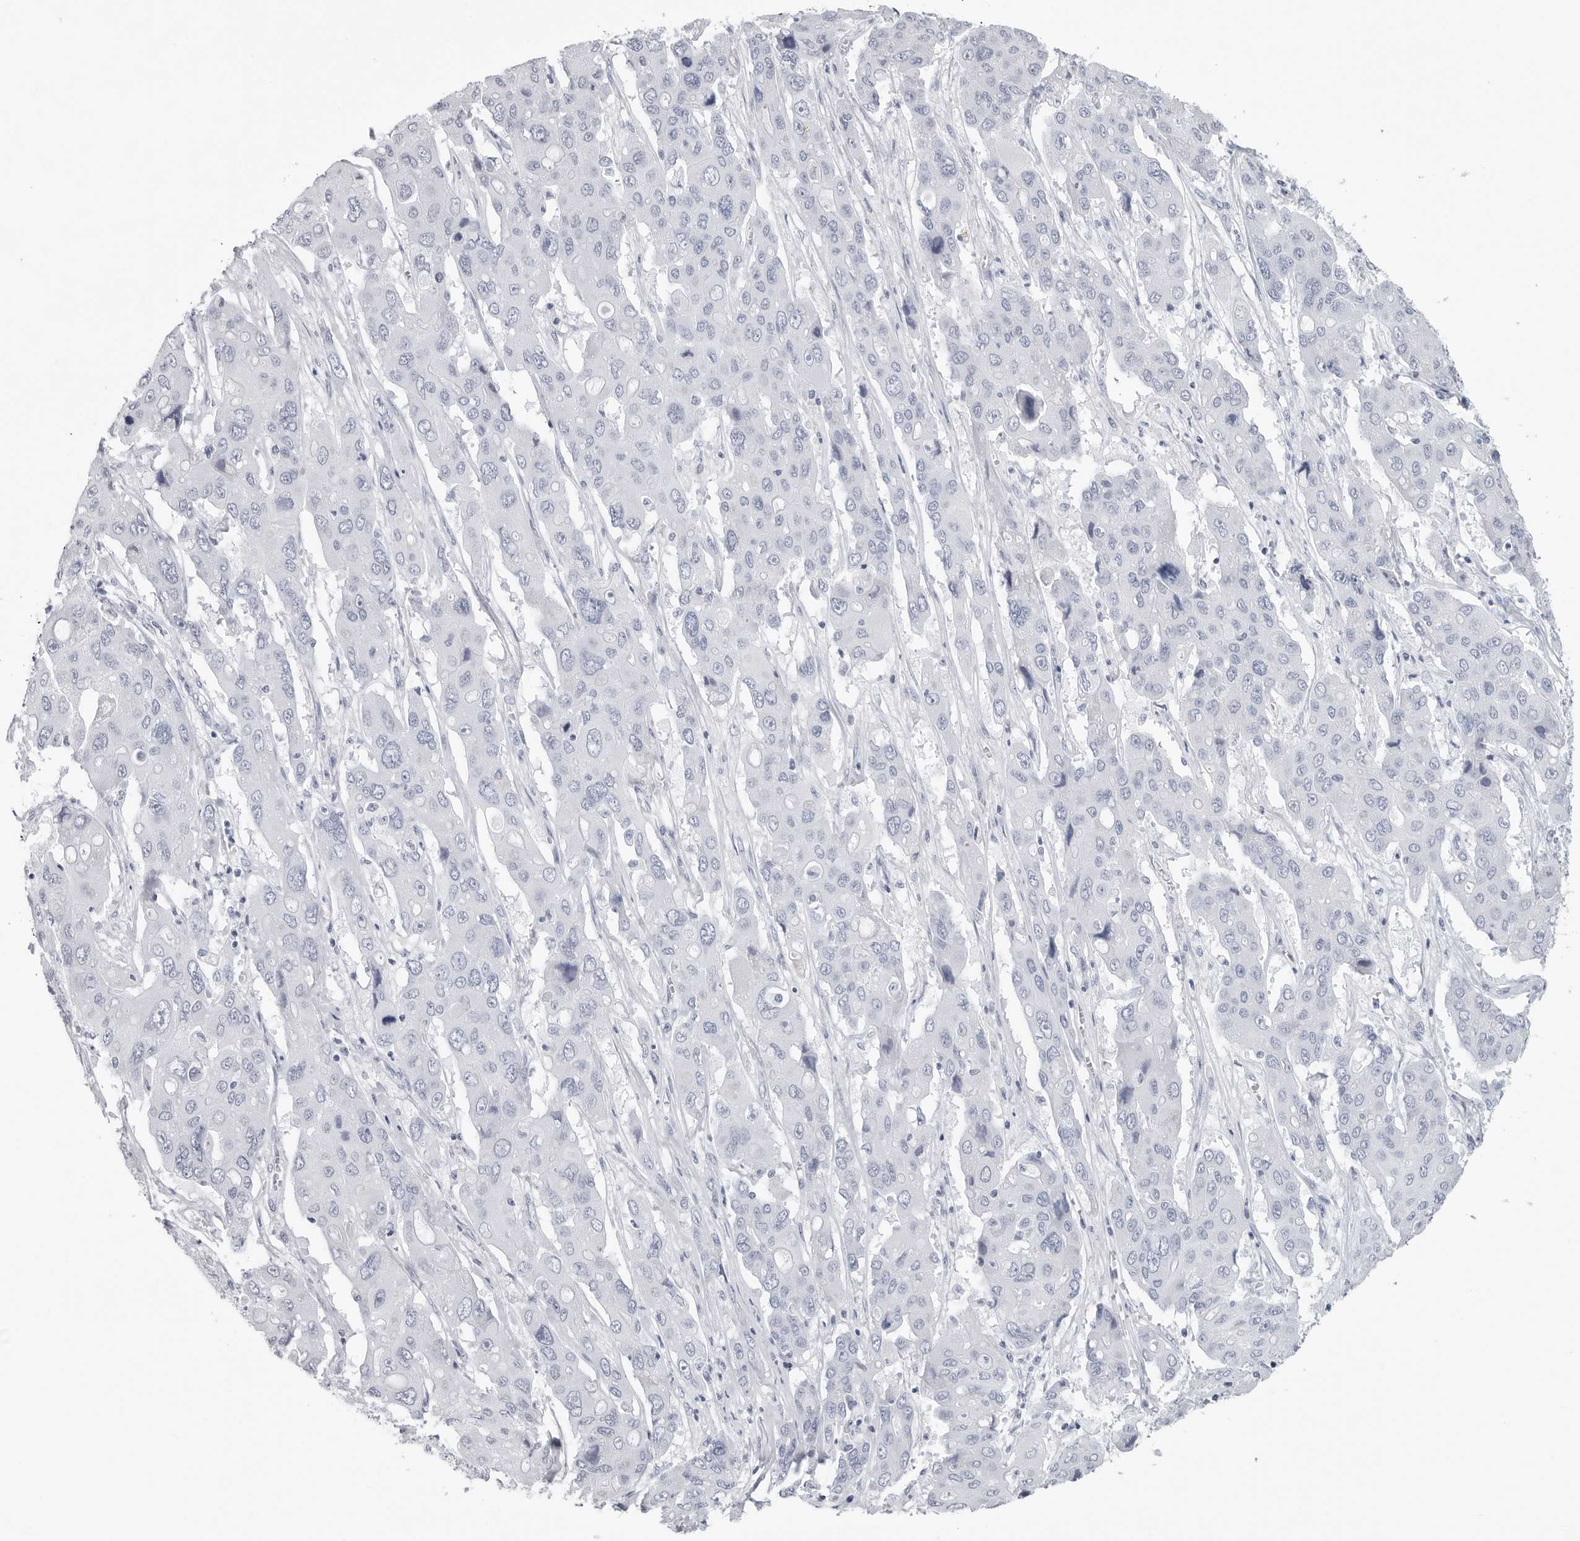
{"staining": {"intensity": "negative", "quantity": "none", "location": "none"}, "tissue": "liver cancer", "cell_type": "Tumor cells", "image_type": "cancer", "snomed": [{"axis": "morphology", "description": "Cholangiocarcinoma"}, {"axis": "topography", "description": "Liver"}], "caption": "Tumor cells show no significant protein positivity in liver cancer.", "gene": "CSH1", "patient": {"sex": "male", "age": 67}}